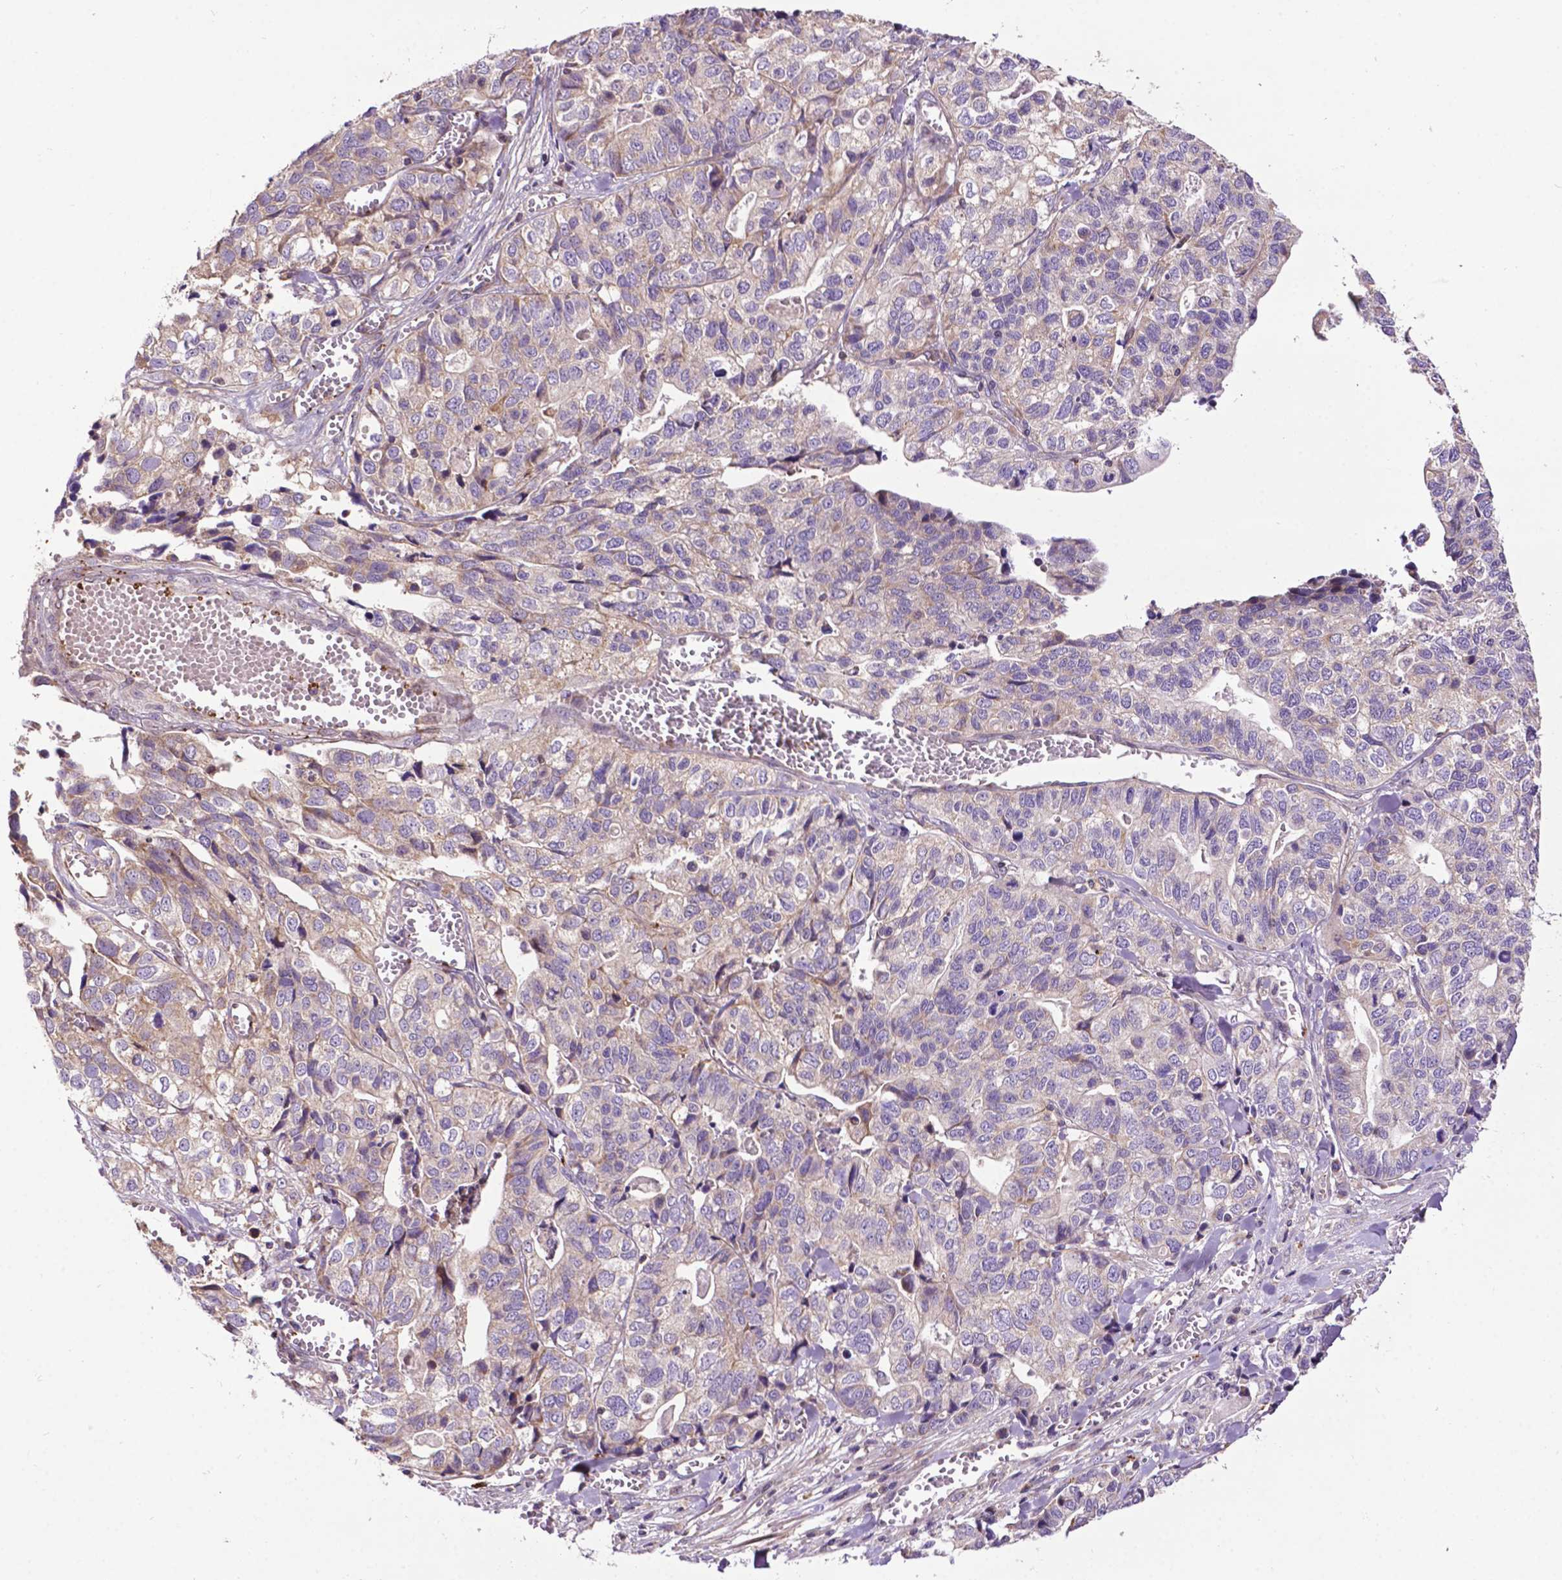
{"staining": {"intensity": "negative", "quantity": "none", "location": "none"}, "tissue": "stomach cancer", "cell_type": "Tumor cells", "image_type": "cancer", "snomed": [{"axis": "morphology", "description": "Adenocarcinoma, NOS"}, {"axis": "topography", "description": "Stomach, upper"}], "caption": "Immunohistochemistry (IHC) of human adenocarcinoma (stomach) demonstrates no expression in tumor cells.", "gene": "SPNS2", "patient": {"sex": "female", "age": 67}}